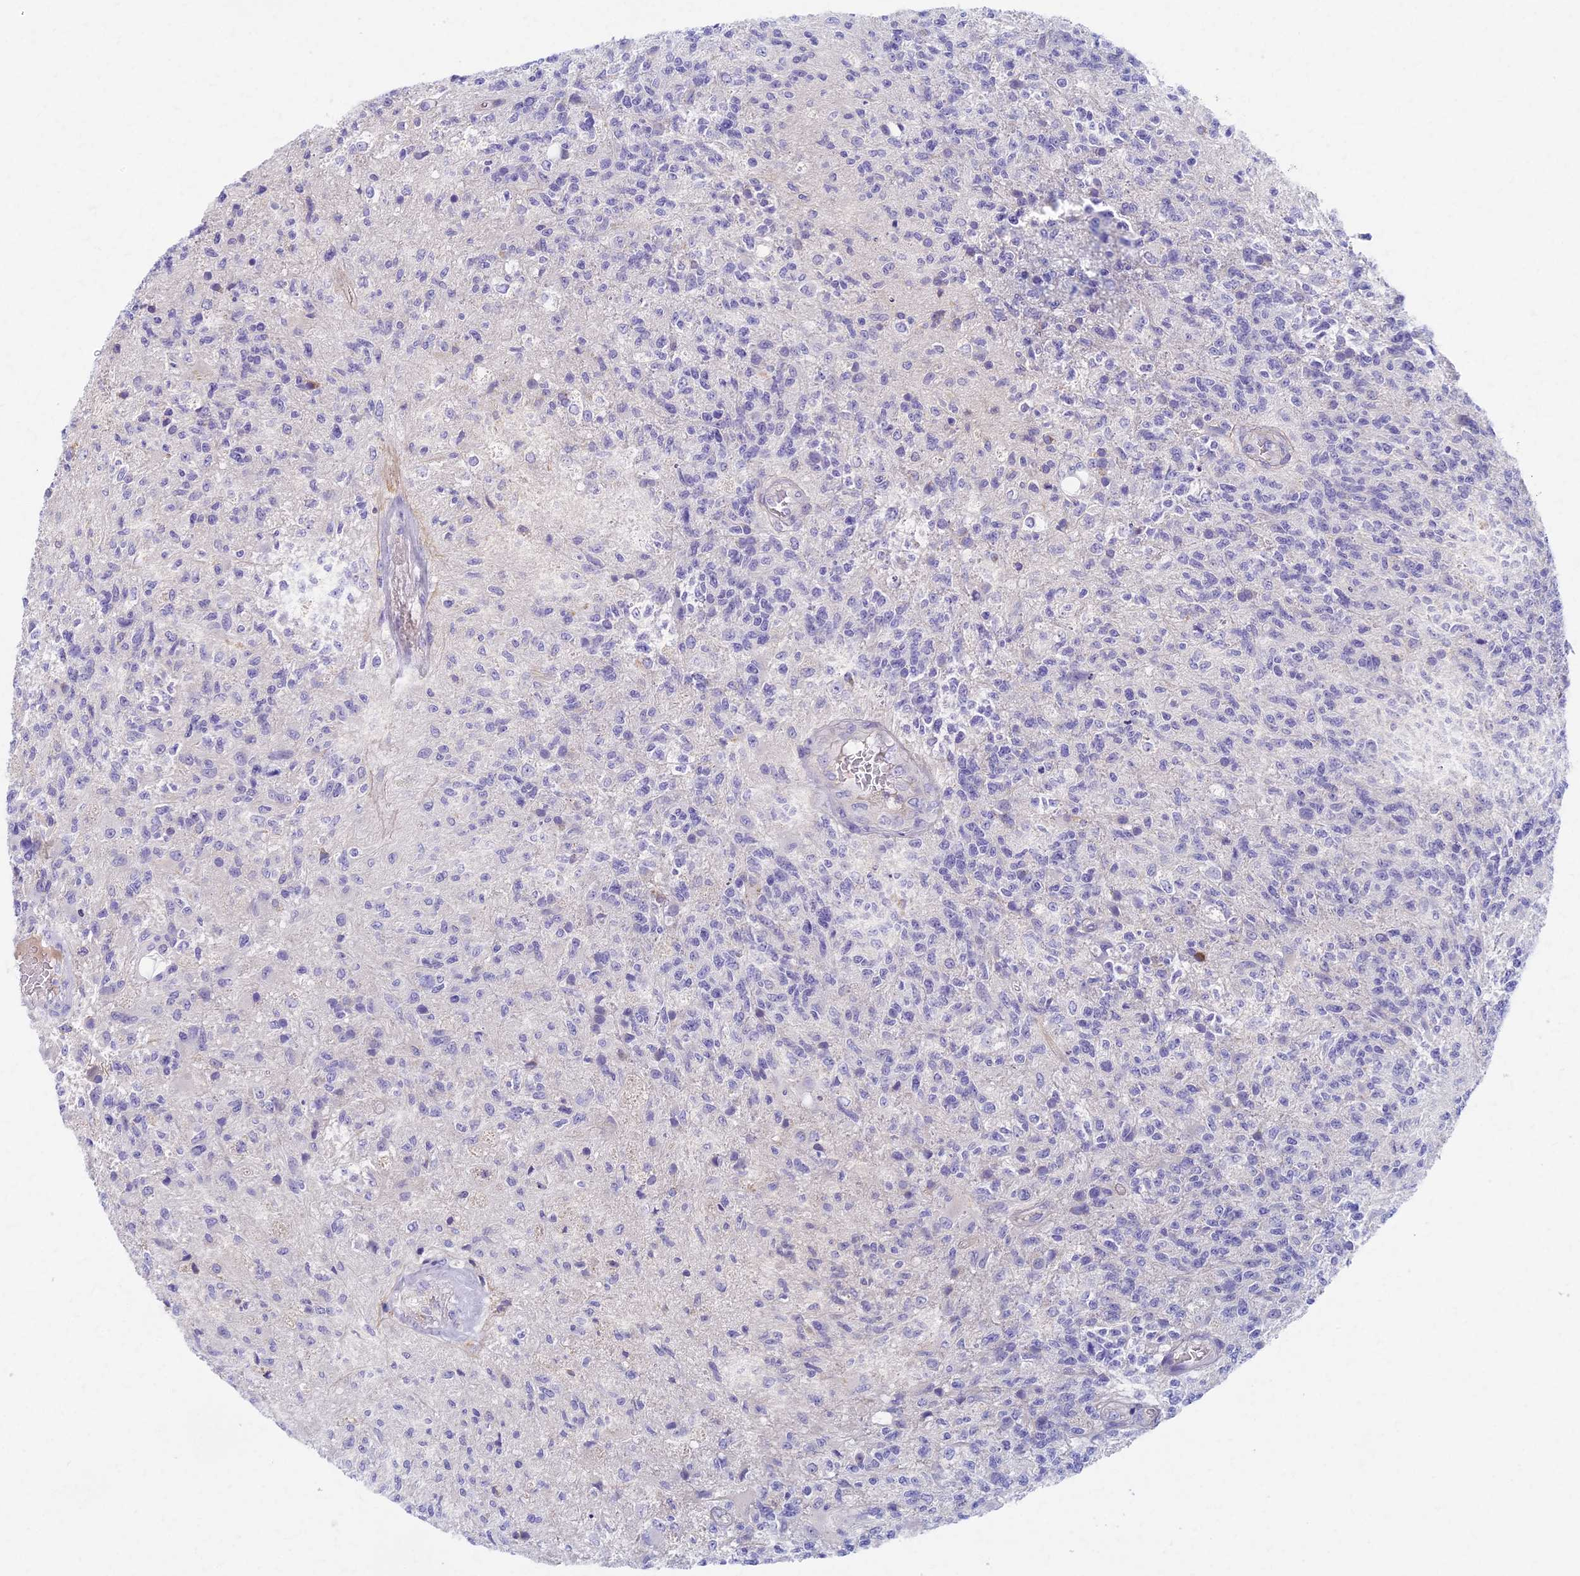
{"staining": {"intensity": "negative", "quantity": "none", "location": "none"}, "tissue": "glioma", "cell_type": "Tumor cells", "image_type": "cancer", "snomed": [{"axis": "morphology", "description": "Glioma, malignant, High grade"}, {"axis": "topography", "description": "Brain"}], "caption": "Immunohistochemistry (IHC) of human malignant glioma (high-grade) exhibits no staining in tumor cells.", "gene": "AP4E1", "patient": {"sex": "male", "age": 56}}